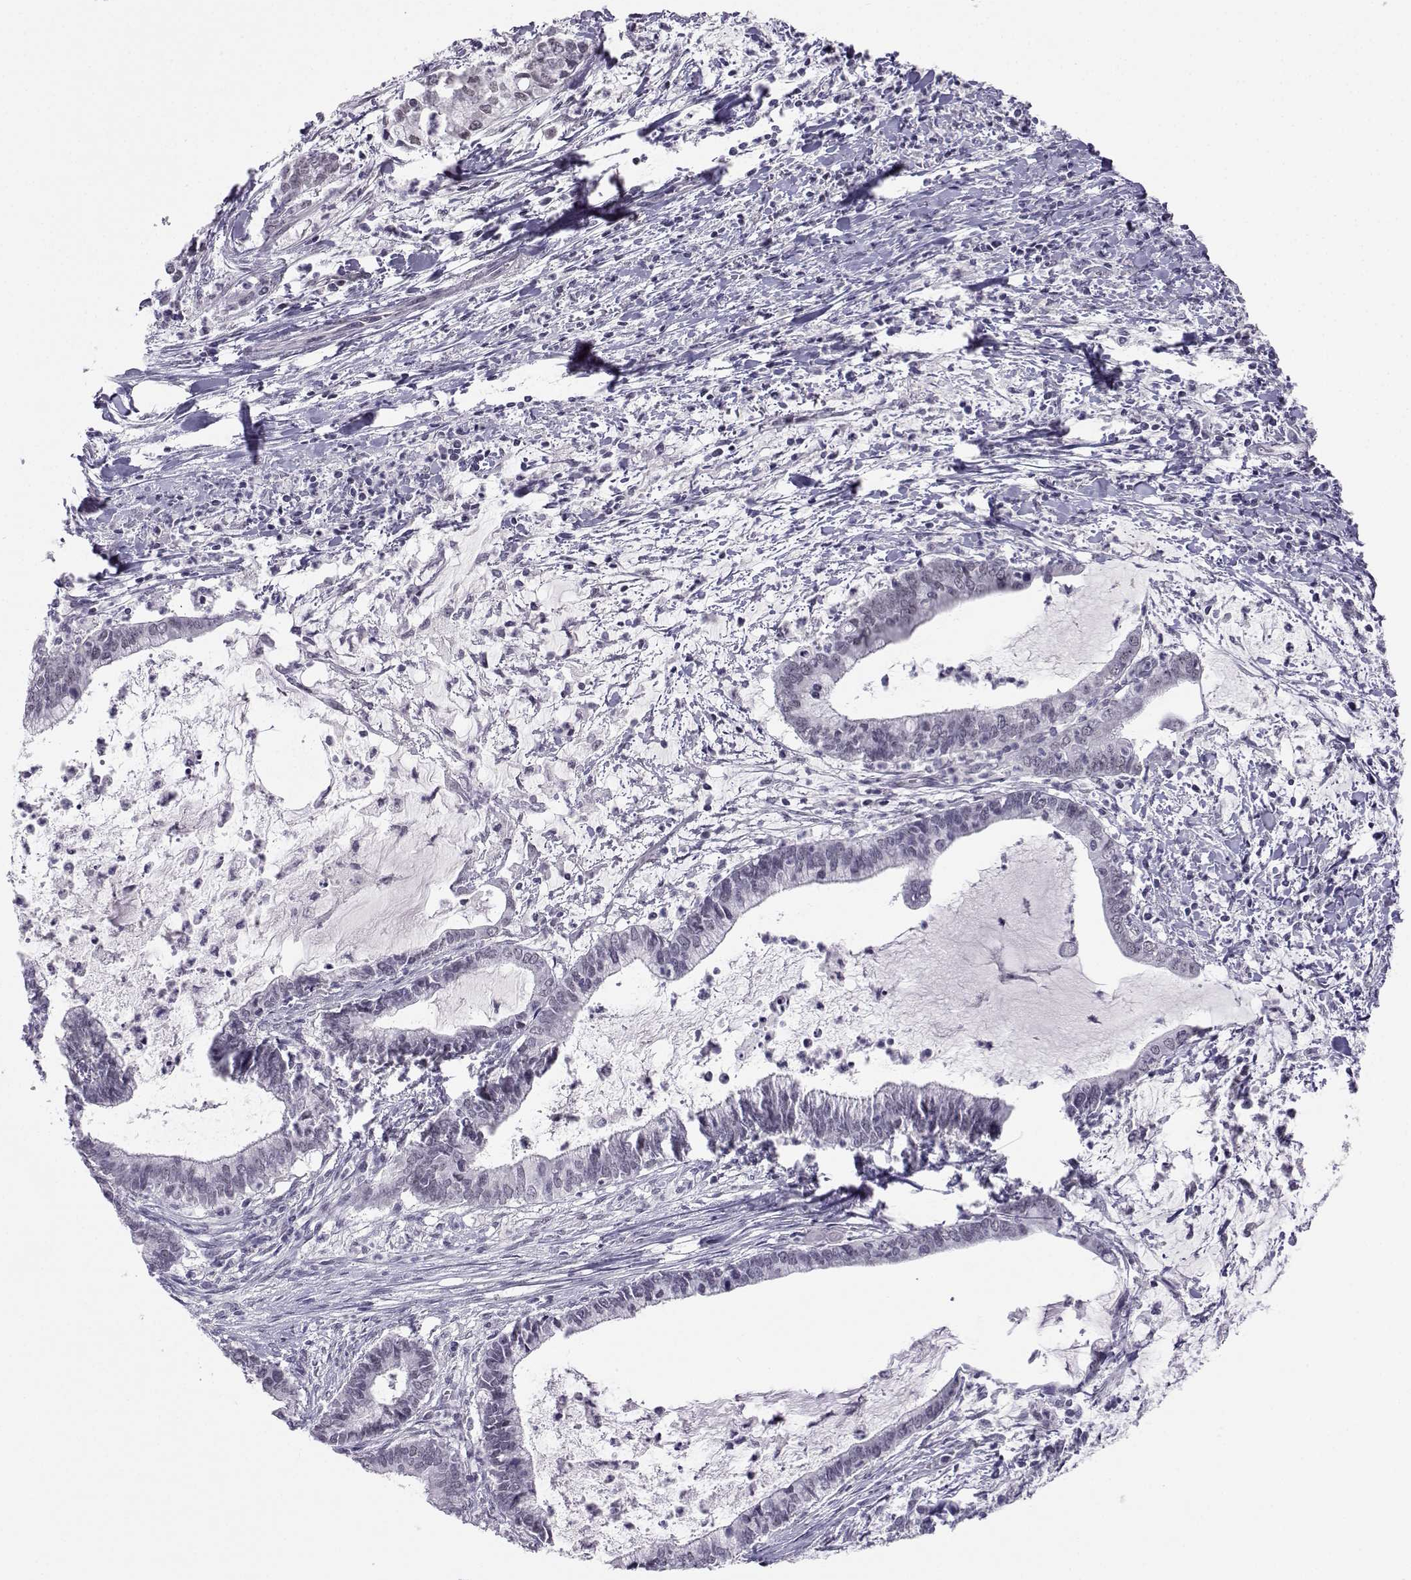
{"staining": {"intensity": "negative", "quantity": "none", "location": "none"}, "tissue": "cervical cancer", "cell_type": "Tumor cells", "image_type": "cancer", "snomed": [{"axis": "morphology", "description": "Adenocarcinoma, NOS"}, {"axis": "topography", "description": "Cervix"}], "caption": "This is an IHC photomicrograph of human cervical cancer (adenocarcinoma). There is no staining in tumor cells.", "gene": "MED26", "patient": {"sex": "female", "age": 42}}